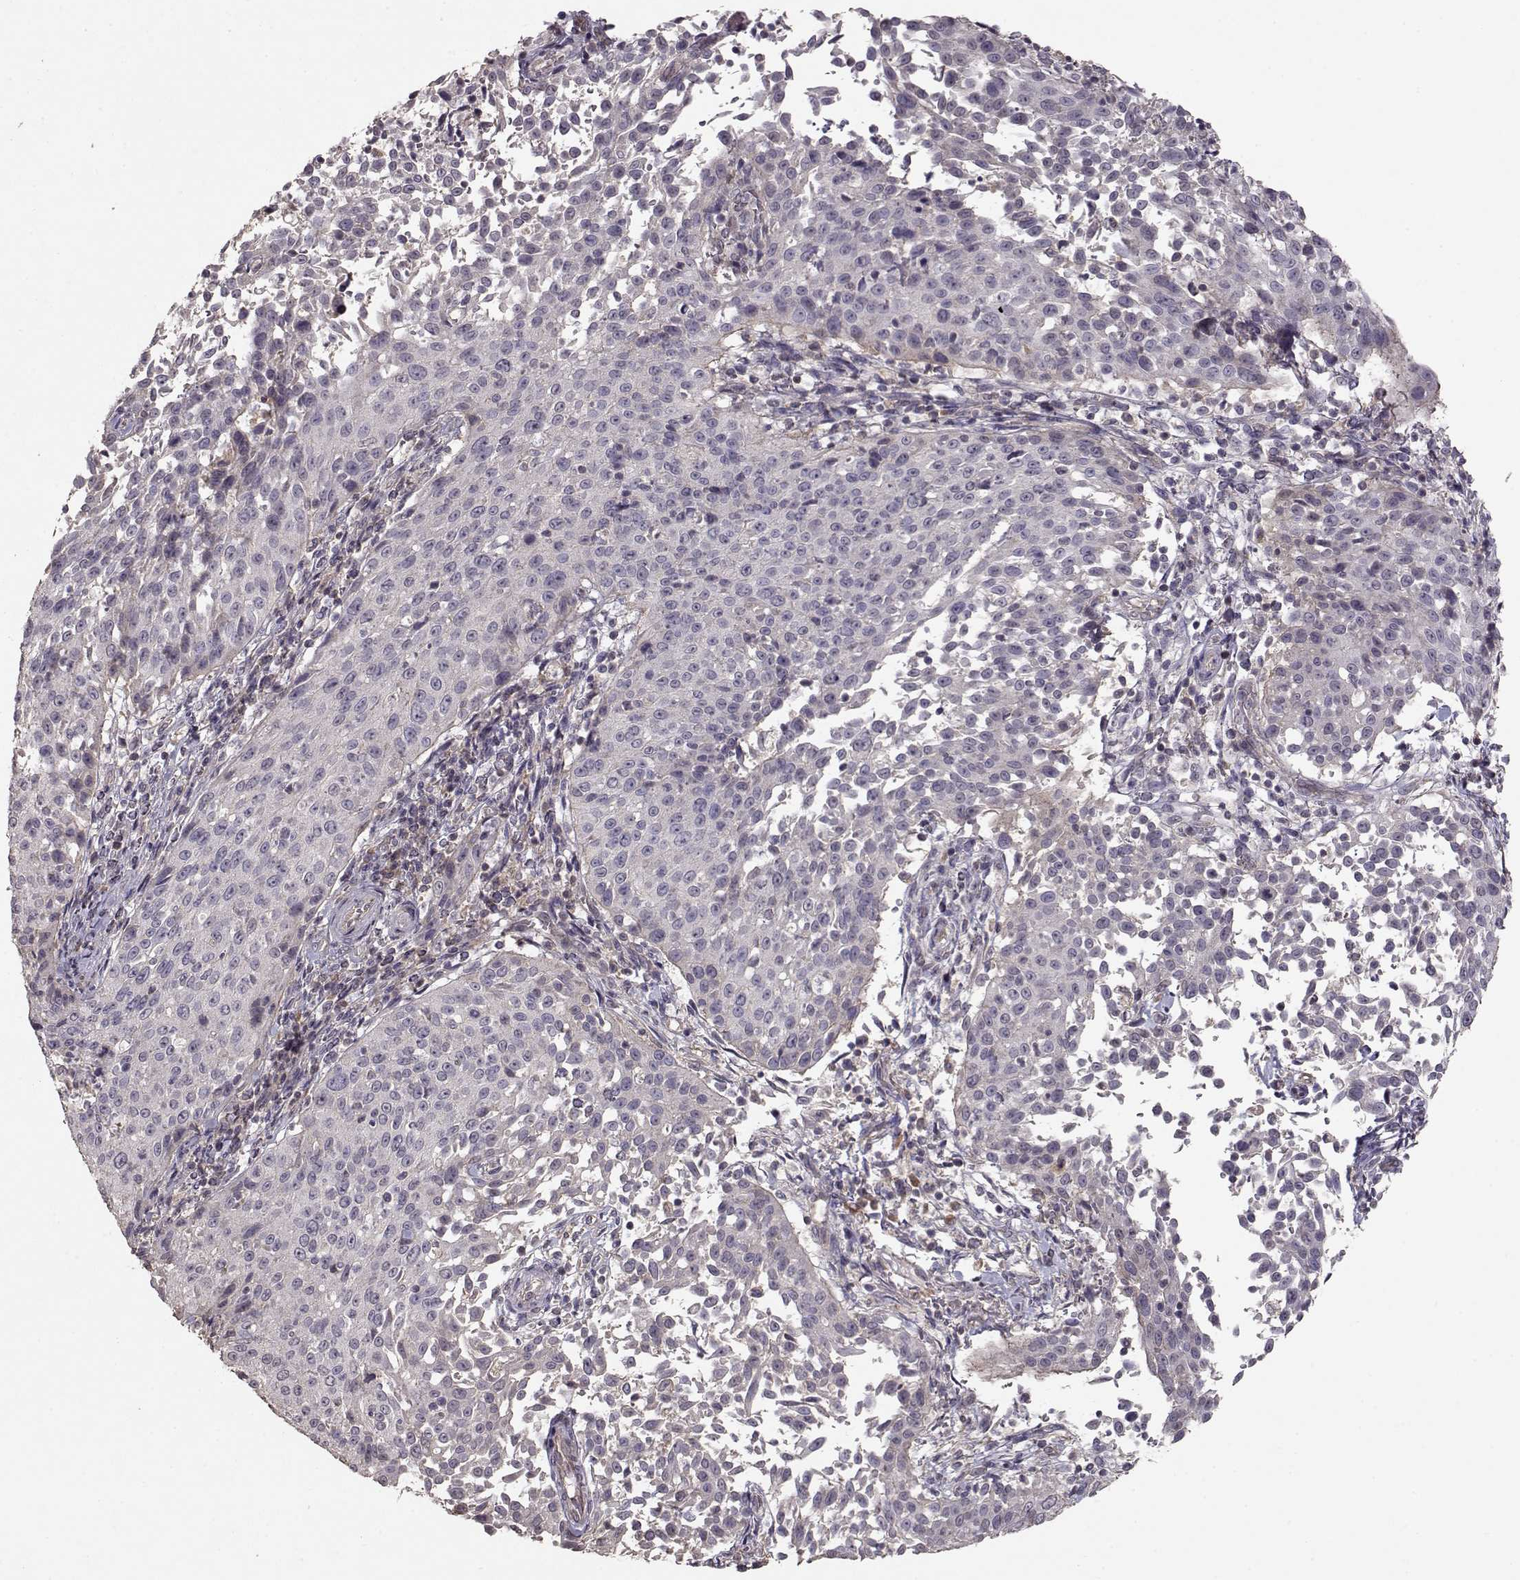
{"staining": {"intensity": "negative", "quantity": "none", "location": "none"}, "tissue": "cervical cancer", "cell_type": "Tumor cells", "image_type": "cancer", "snomed": [{"axis": "morphology", "description": "Squamous cell carcinoma, NOS"}, {"axis": "topography", "description": "Cervix"}], "caption": "The image displays no significant positivity in tumor cells of cervical cancer (squamous cell carcinoma).", "gene": "PMCH", "patient": {"sex": "female", "age": 26}}